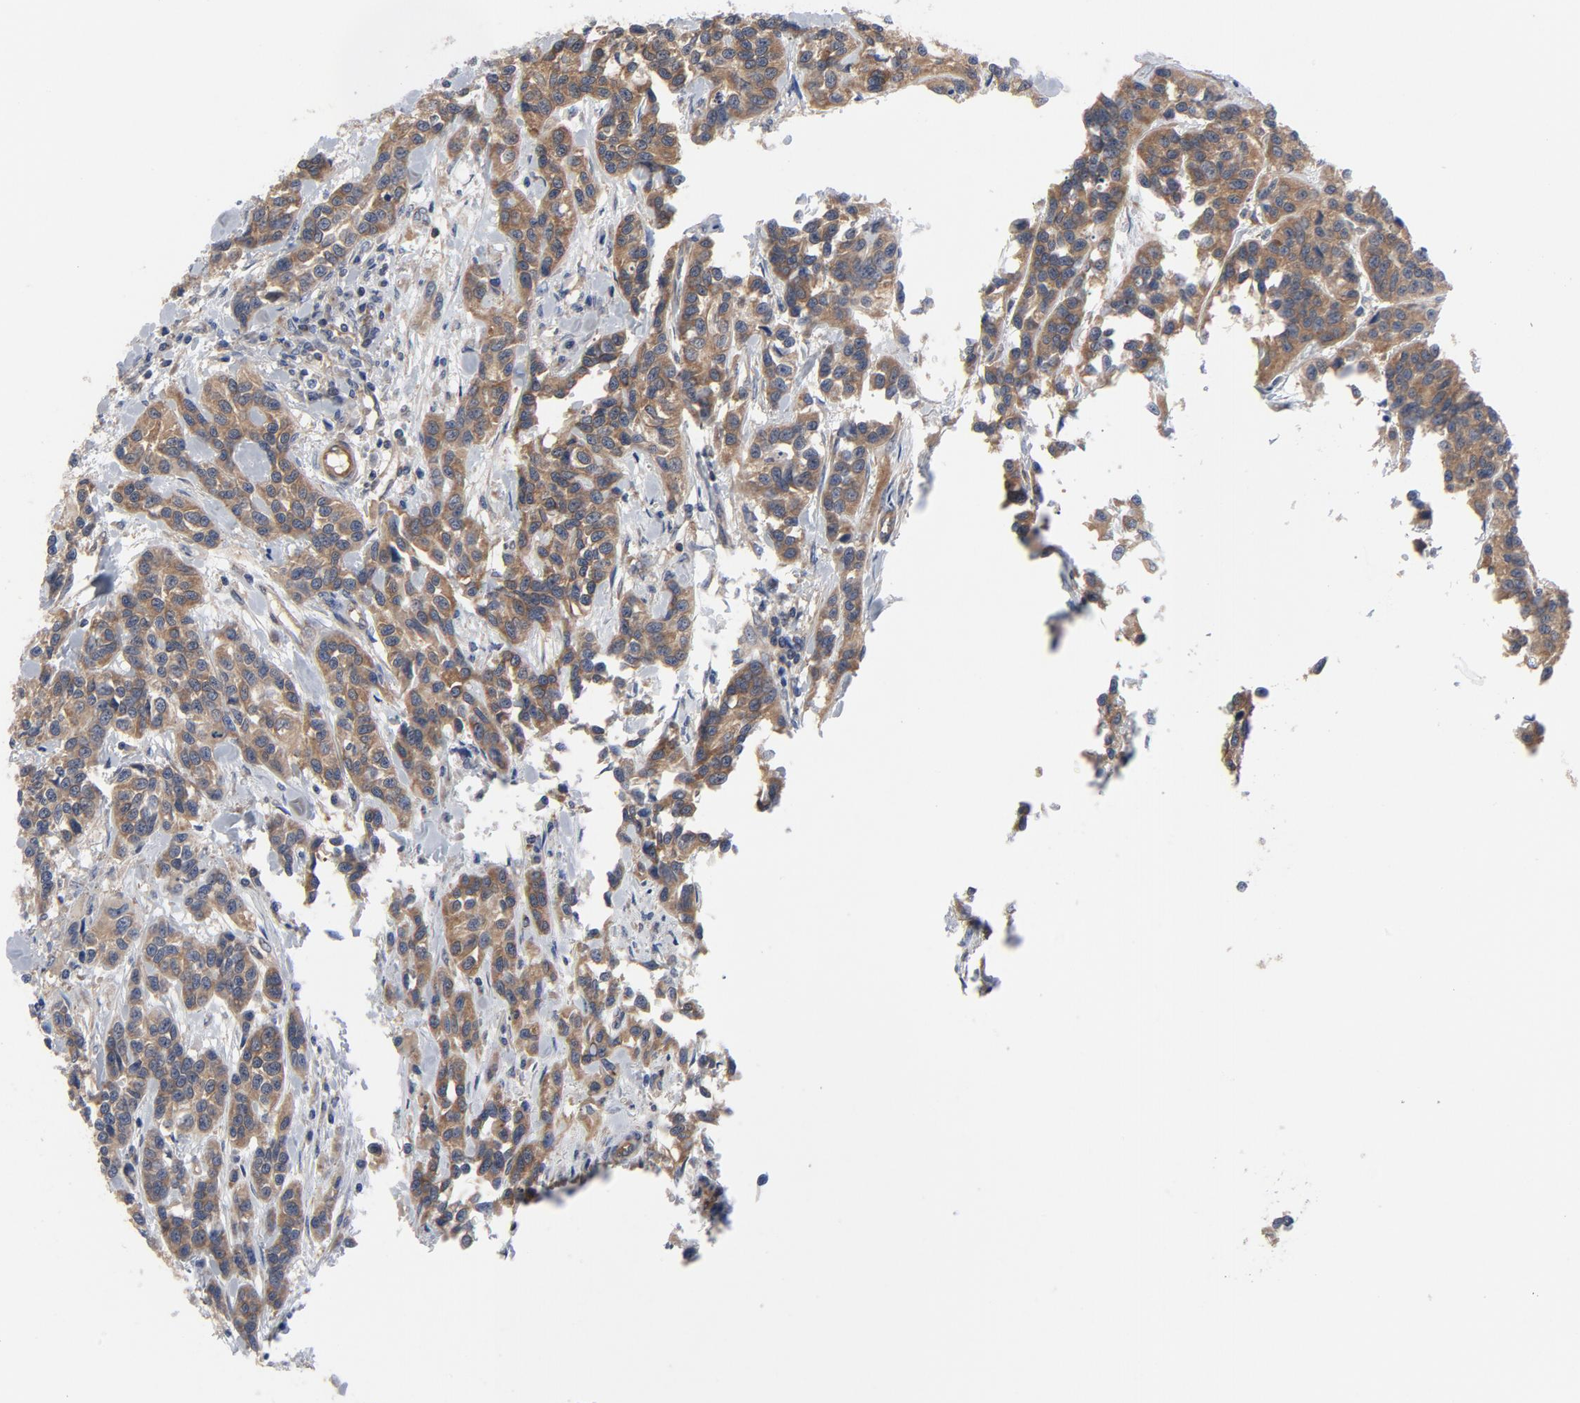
{"staining": {"intensity": "moderate", "quantity": ">75%", "location": "cytoplasmic/membranous"}, "tissue": "urothelial cancer", "cell_type": "Tumor cells", "image_type": "cancer", "snomed": [{"axis": "morphology", "description": "Urothelial carcinoma, High grade"}, {"axis": "topography", "description": "Urinary bladder"}], "caption": "Urothelial cancer was stained to show a protein in brown. There is medium levels of moderate cytoplasmic/membranous staining in approximately >75% of tumor cells.", "gene": "DYNLT3", "patient": {"sex": "female", "age": 81}}